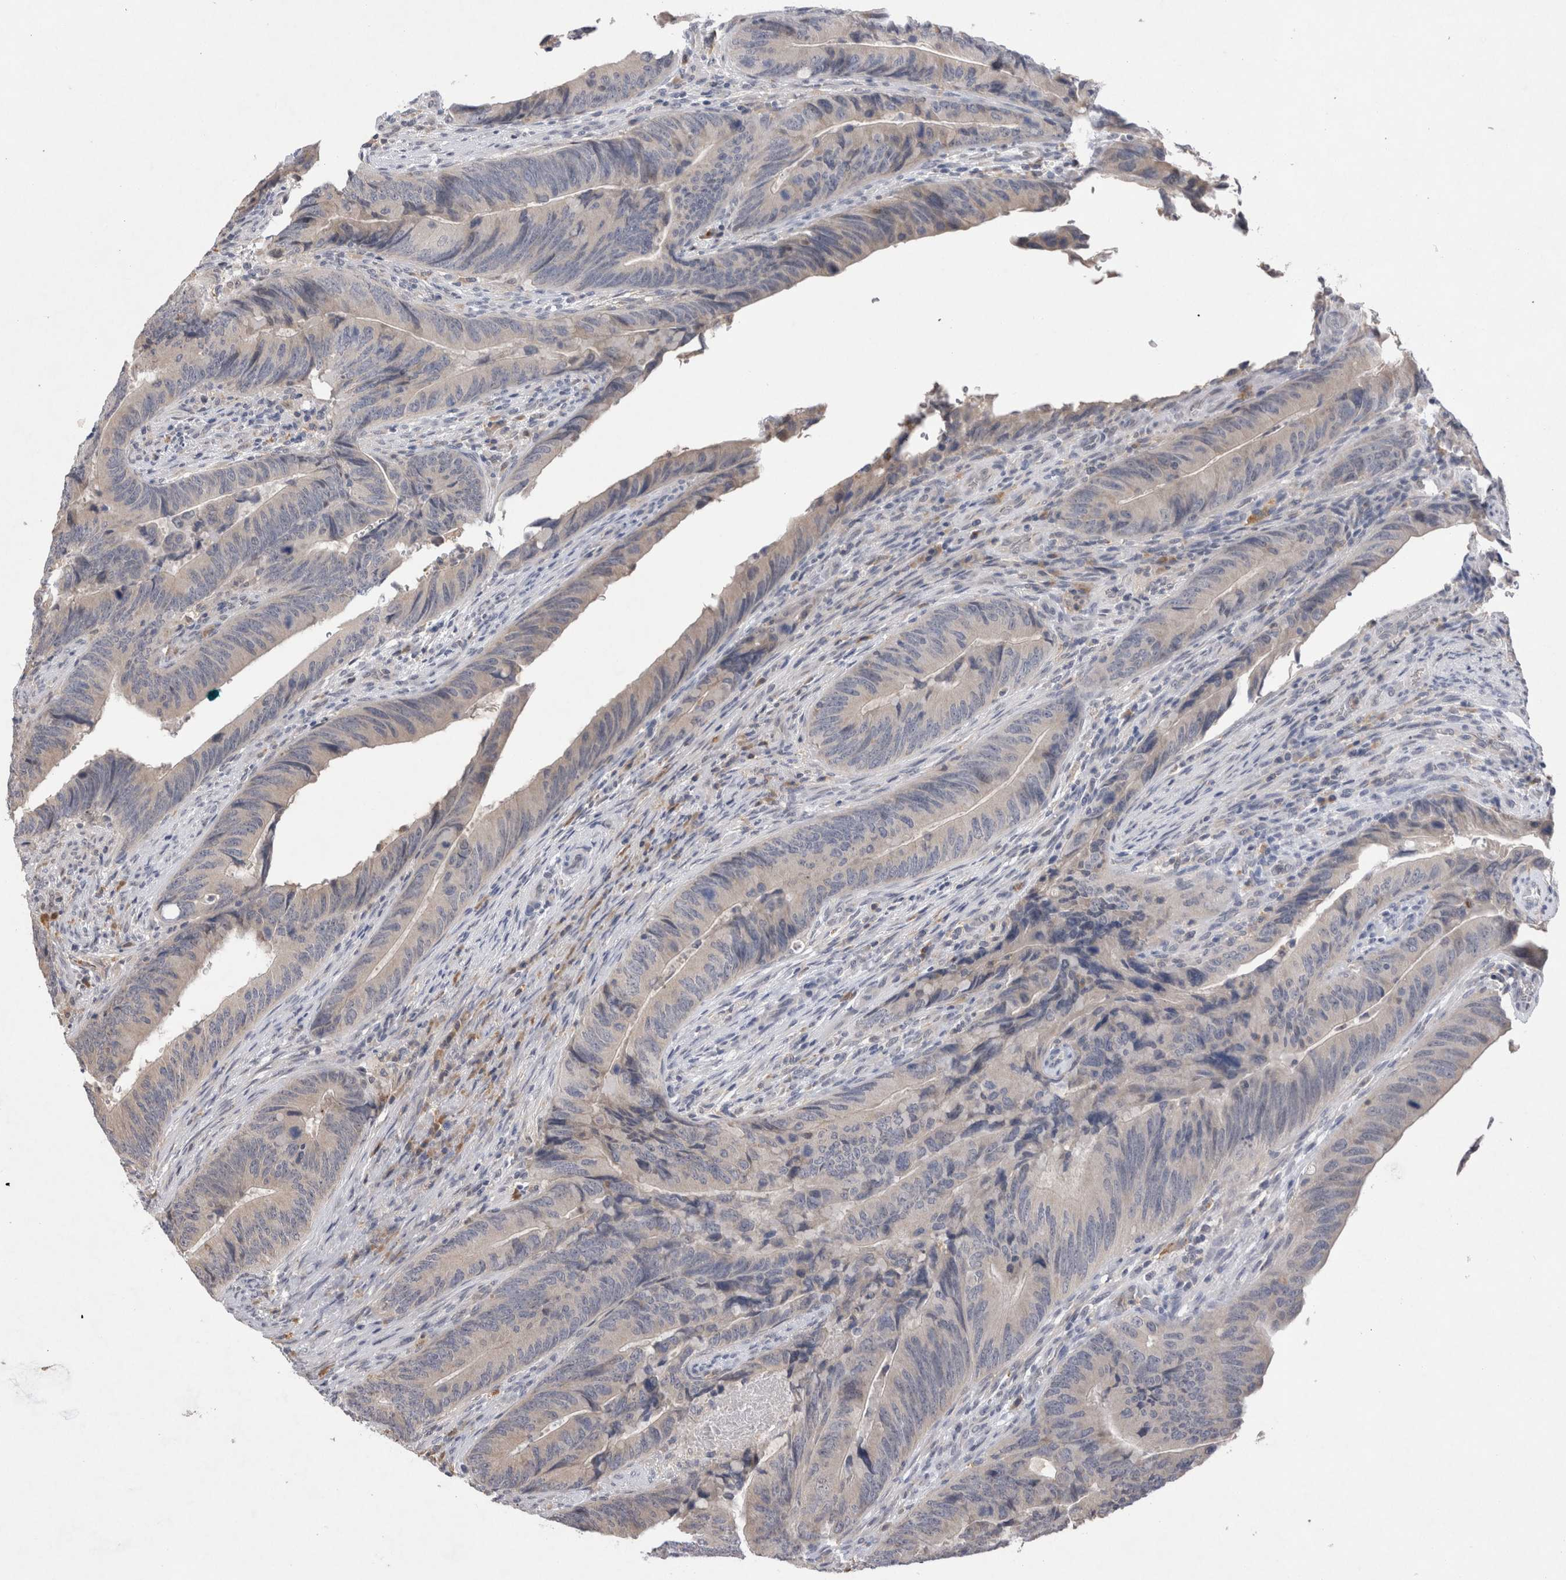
{"staining": {"intensity": "negative", "quantity": "none", "location": "none"}, "tissue": "colorectal cancer", "cell_type": "Tumor cells", "image_type": "cancer", "snomed": [{"axis": "morphology", "description": "Normal tissue, NOS"}, {"axis": "morphology", "description": "Adenocarcinoma, NOS"}, {"axis": "topography", "description": "Colon"}], "caption": "DAB immunohistochemical staining of colorectal cancer (adenocarcinoma) reveals no significant expression in tumor cells. (DAB (3,3'-diaminobenzidine) IHC visualized using brightfield microscopy, high magnification).", "gene": "VSIG4", "patient": {"sex": "male", "age": 56}}